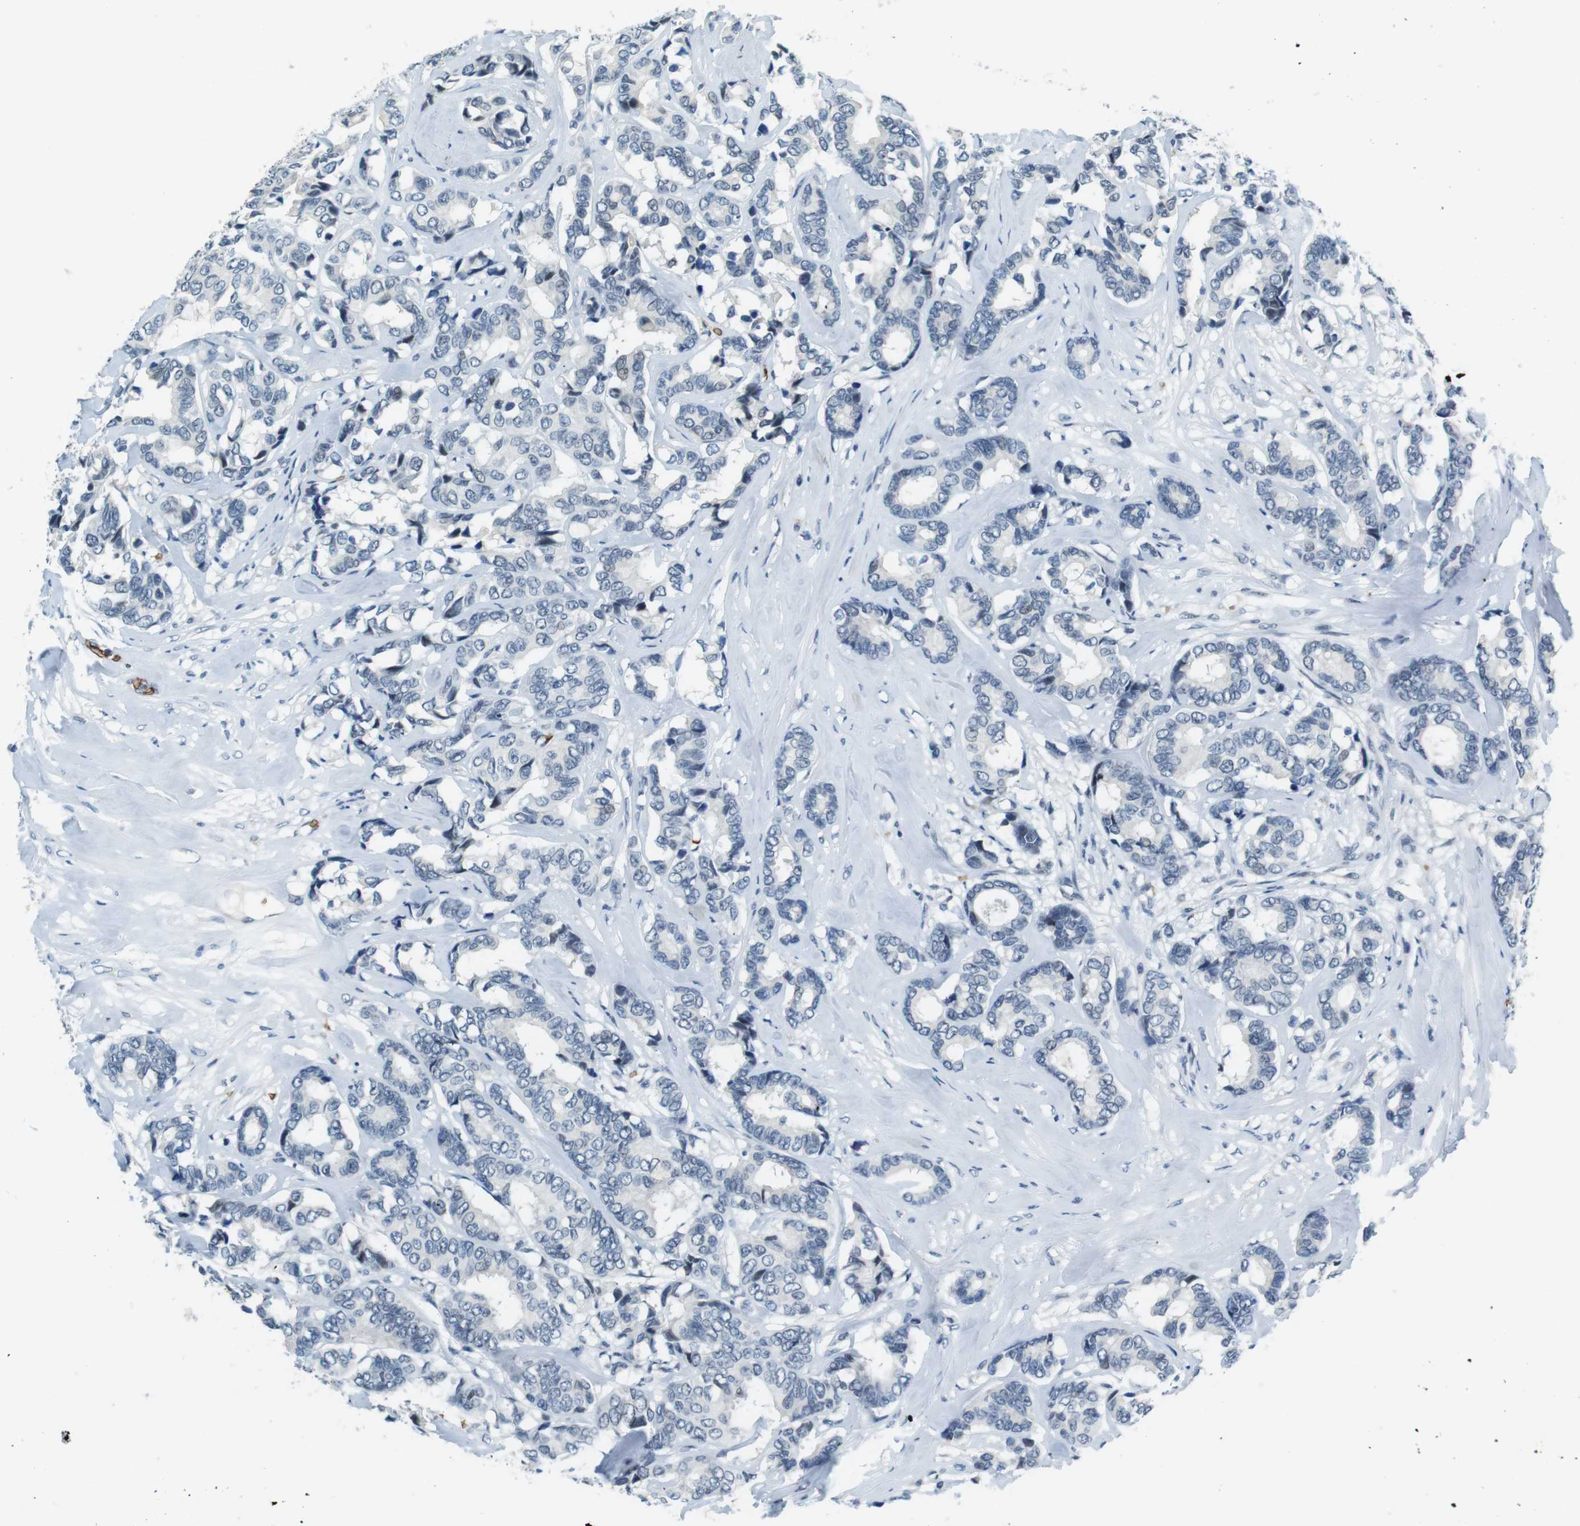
{"staining": {"intensity": "negative", "quantity": "none", "location": "none"}, "tissue": "breast cancer", "cell_type": "Tumor cells", "image_type": "cancer", "snomed": [{"axis": "morphology", "description": "Duct carcinoma"}, {"axis": "topography", "description": "Breast"}], "caption": "An IHC histopathology image of breast cancer (infiltrating ductal carcinoma) is shown. There is no staining in tumor cells of breast cancer (infiltrating ductal carcinoma). (DAB IHC visualized using brightfield microscopy, high magnification).", "gene": "SLC4A1", "patient": {"sex": "female", "age": 87}}